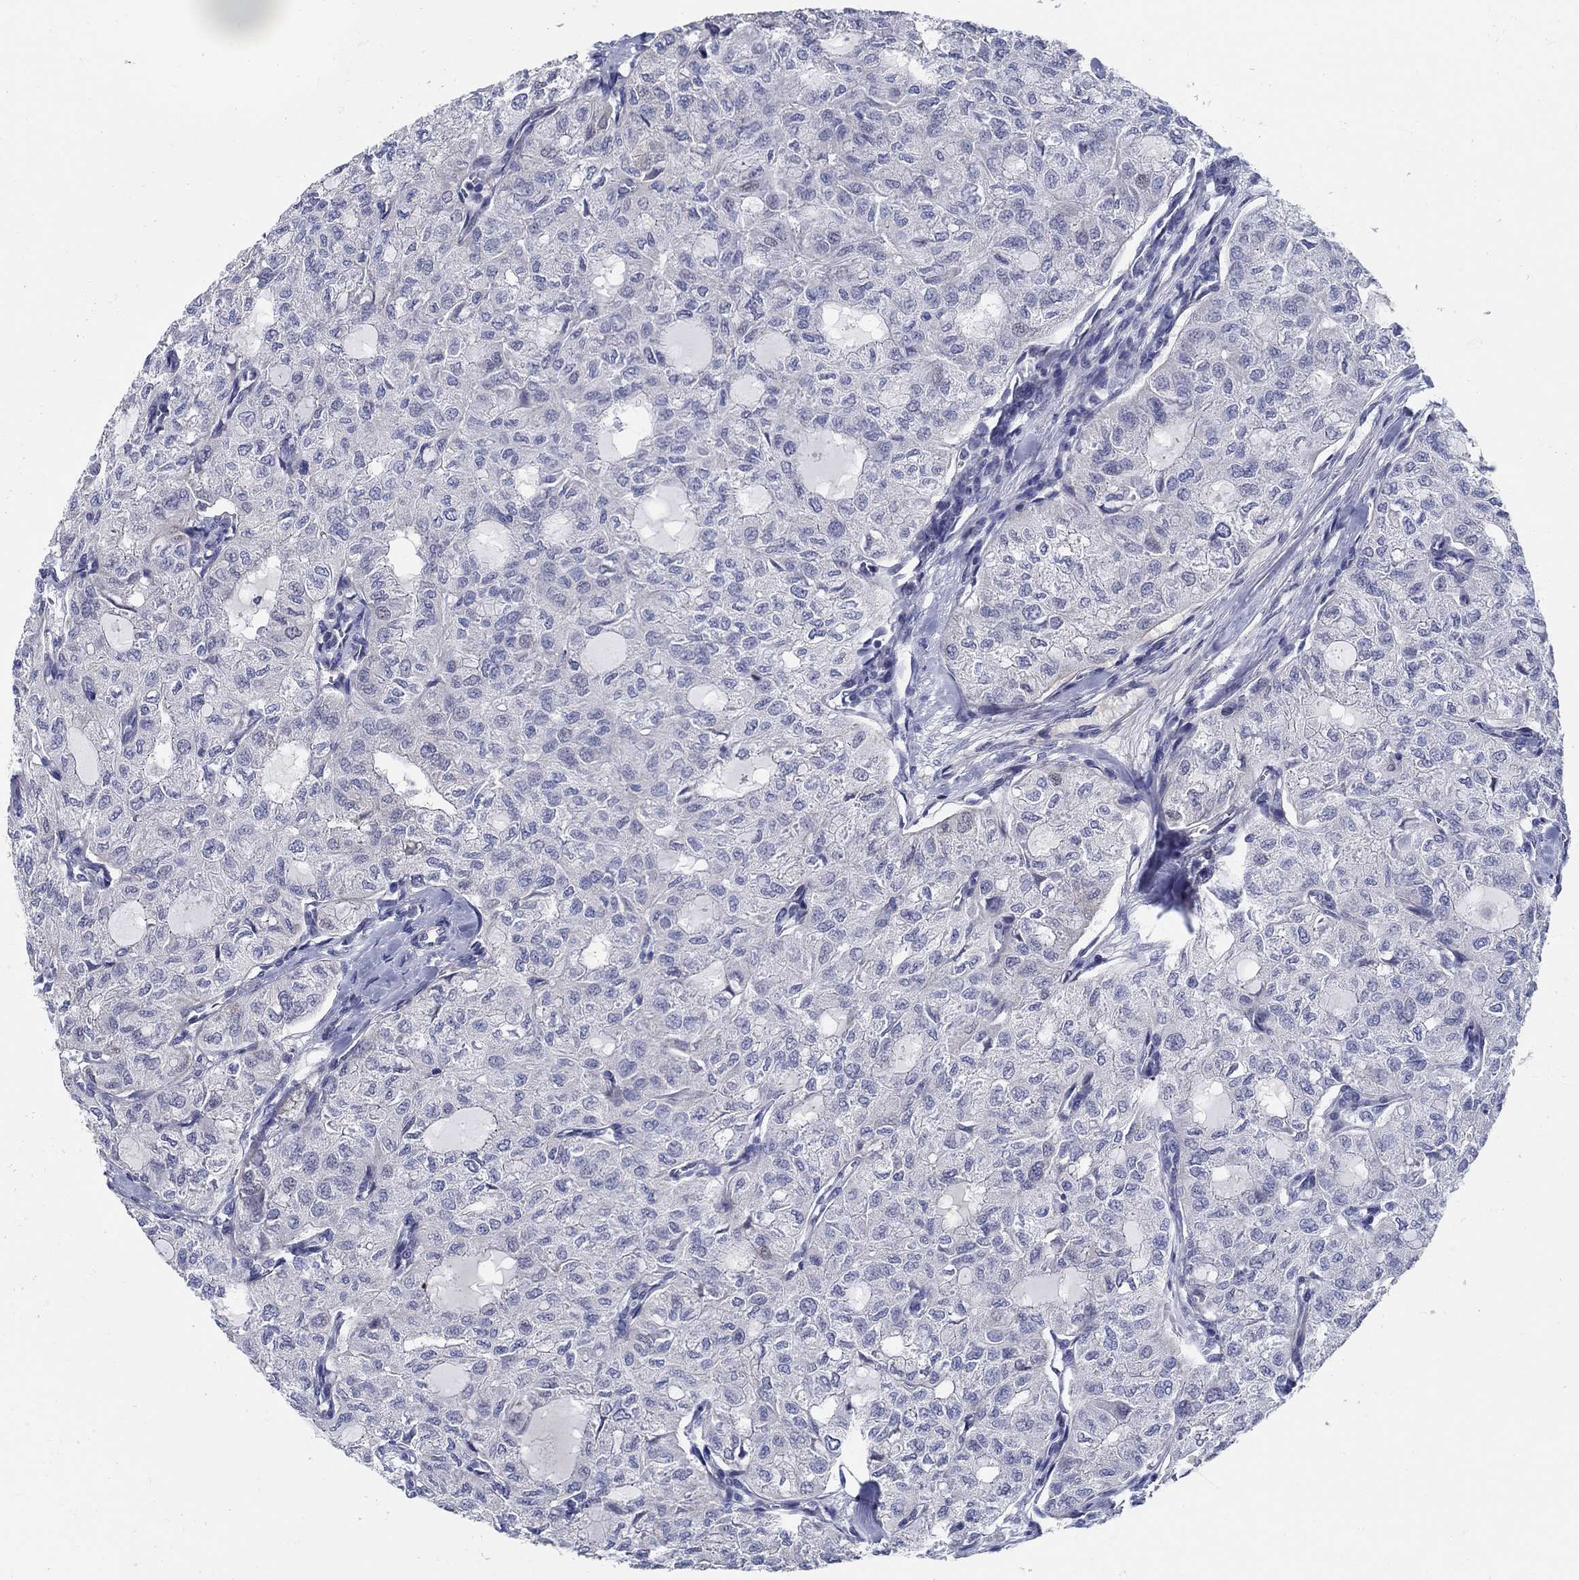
{"staining": {"intensity": "negative", "quantity": "none", "location": "none"}, "tissue": "thyroid cancer", "cell_type": "Tumor cells", "image_type": "cancer", "snomed": [{"axis": "morphology", "description": "Follicular adenoma carcinoma, NOS"}, {"axis": "topography", "description": "Thyroid gland"}], "caption": "This is a photomicrograph of immunohistochemistry staining of thyroid cancer (follicular adenoma carcinoma), which shows no expression in tumor cells. (Brightfield microscopy of DAB IHC at high magnification).", "gene": "C16orf46", "patient": {"sex": "male", "age": 75}}